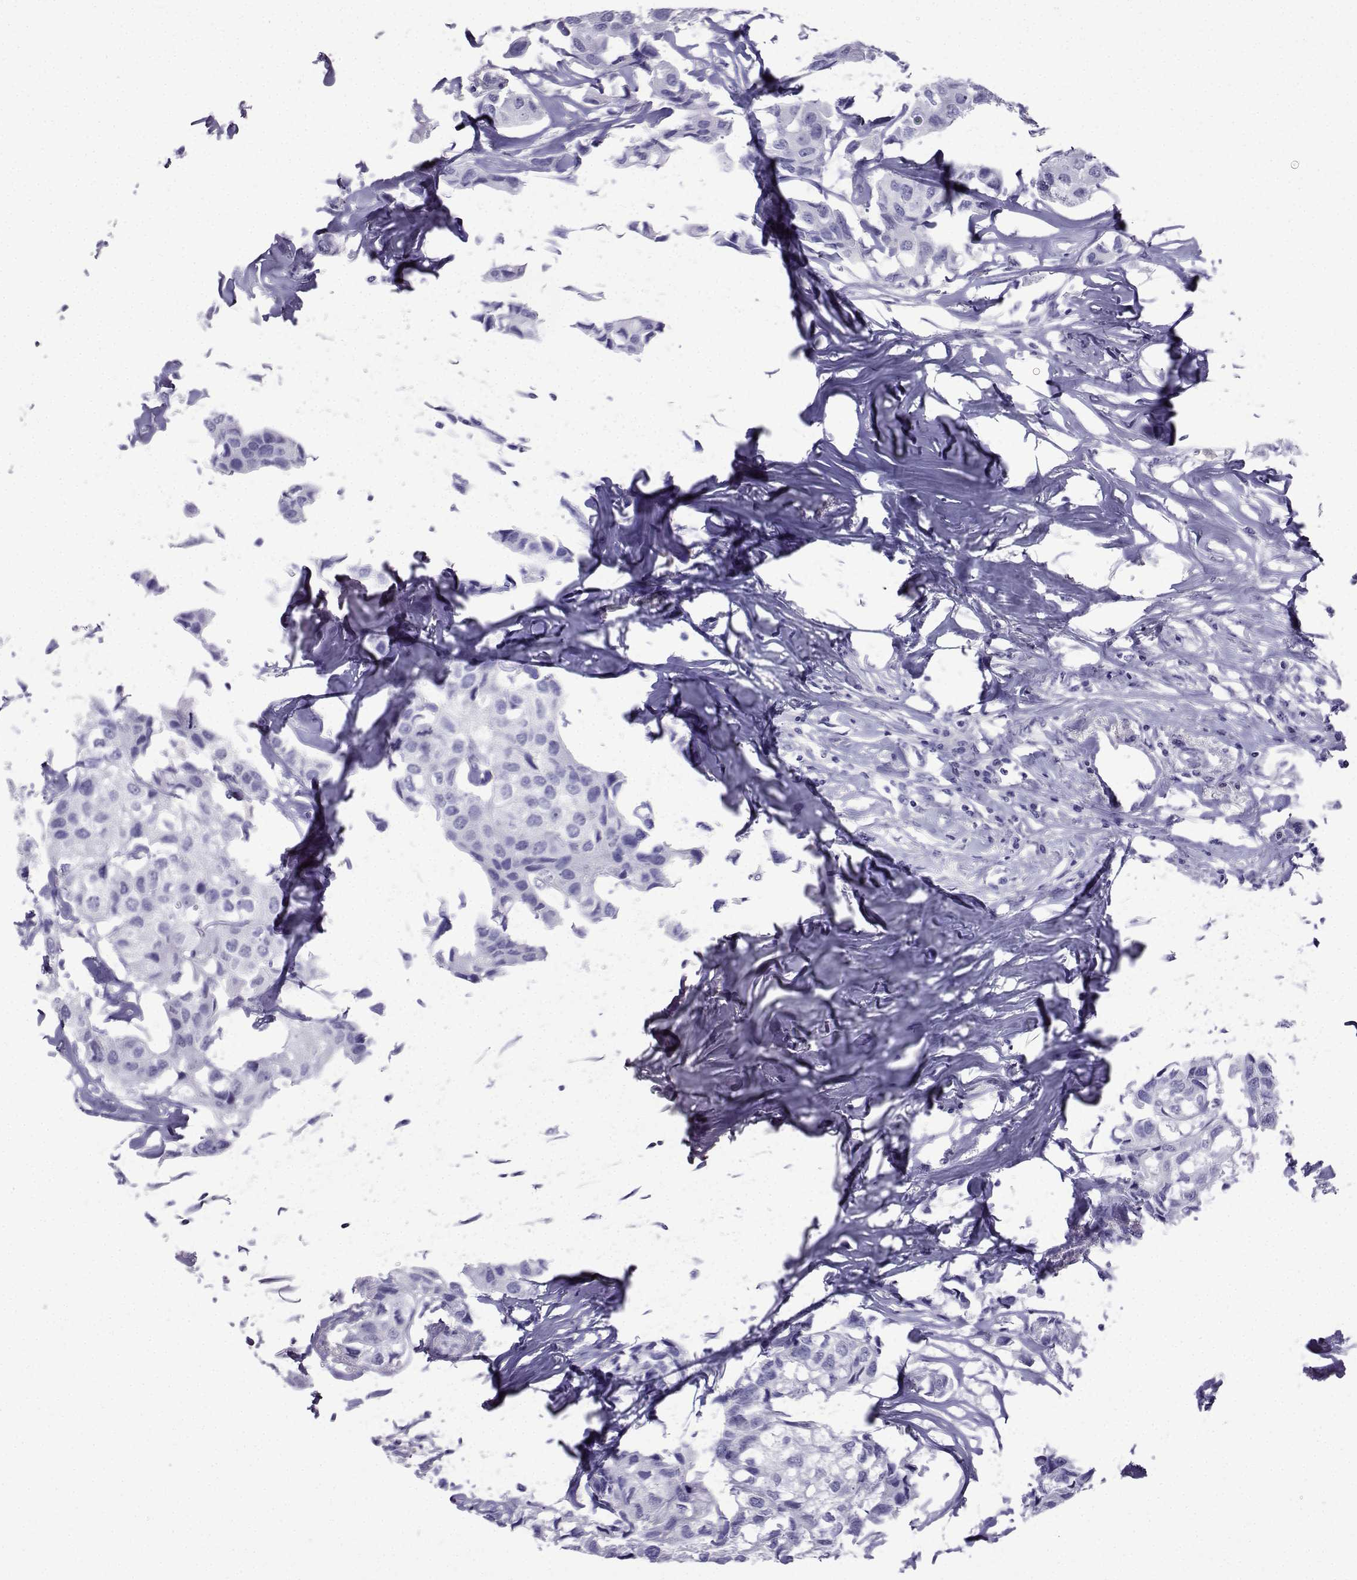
{"staining": {"intensity": "negative", "quantity": "none", "location": "none"}, "tissue": "breast cancer", "cell_type": "Tumor cells", "image_type": "cancer", "snomed": [{"axis": "morphology", "description": "Duct carcinoma"}, {"axis": "topography", "description": "Breast"}], "caption": "The immunohistochemistry micrograph has no significant staining in tumor cells of breast cancer (infiltrating ductal carcinoma) tissue.", "gene": "TRIM46", "patient": {"sex": "female", "age": 80}}